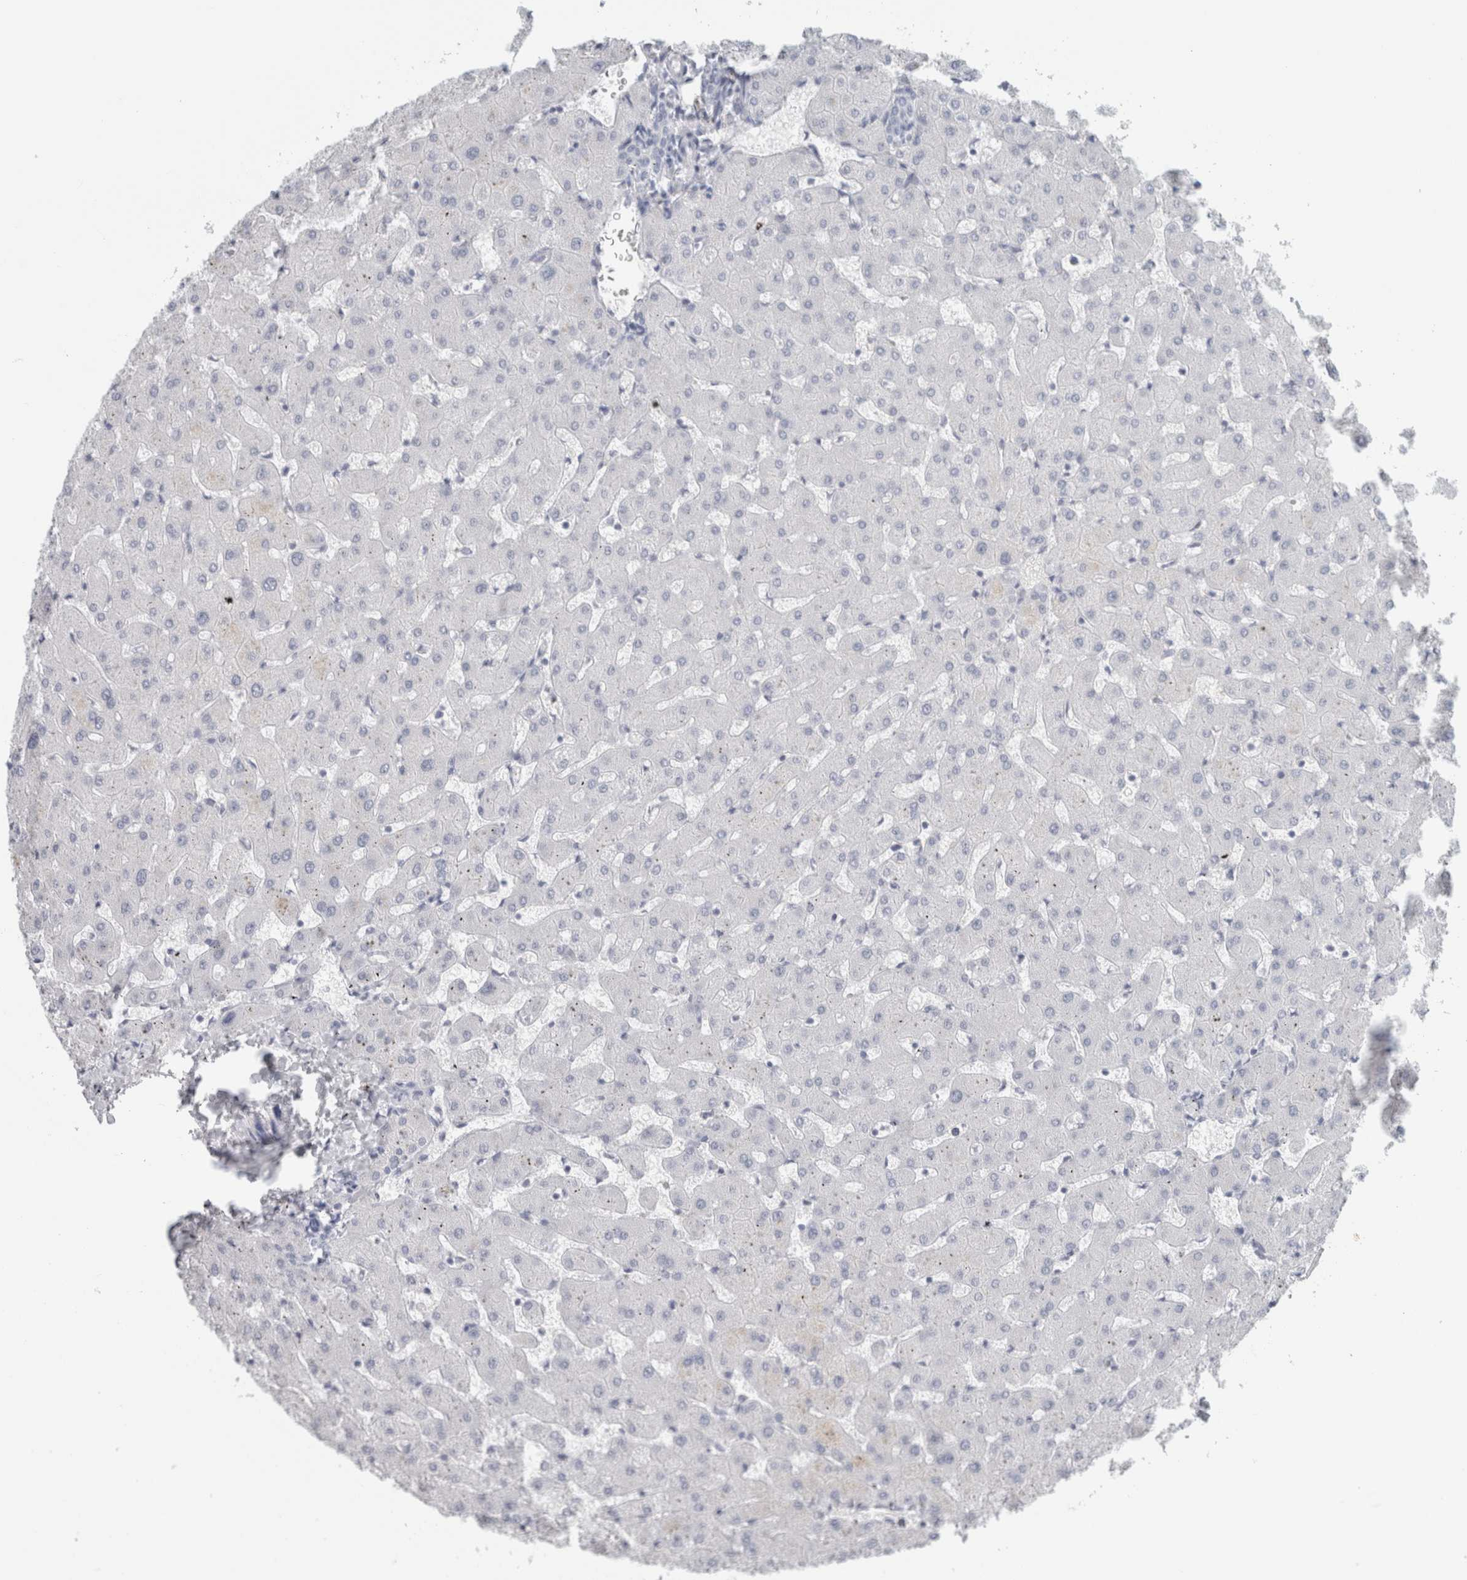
{"staining": {"intensity": "moderate", "quantity": "<25%", "location": "cytoplasmic/membranous"}, "tissue": "liver", "cell_type": "Cholangiocytes", "image_type": "normal", "snomed": [{"axis": "morphology", "description": "Normal tissue, NOS"}, {"axis": "topography", "description": "Liver"}], "caption": "Moderate cytoplasmic/membranous staining is appreciated in approximately <25% of cholangiocytes in benign liver. The staining was performed using DAB (3,3'-diaminobenzidine) to visualize the protein expression in brown, while the nuclei were stained in blue with hematoxylin (Magnification: 20x).", "gene": "TSPAN8", "patient": {"sex": "female", "age": 63}}